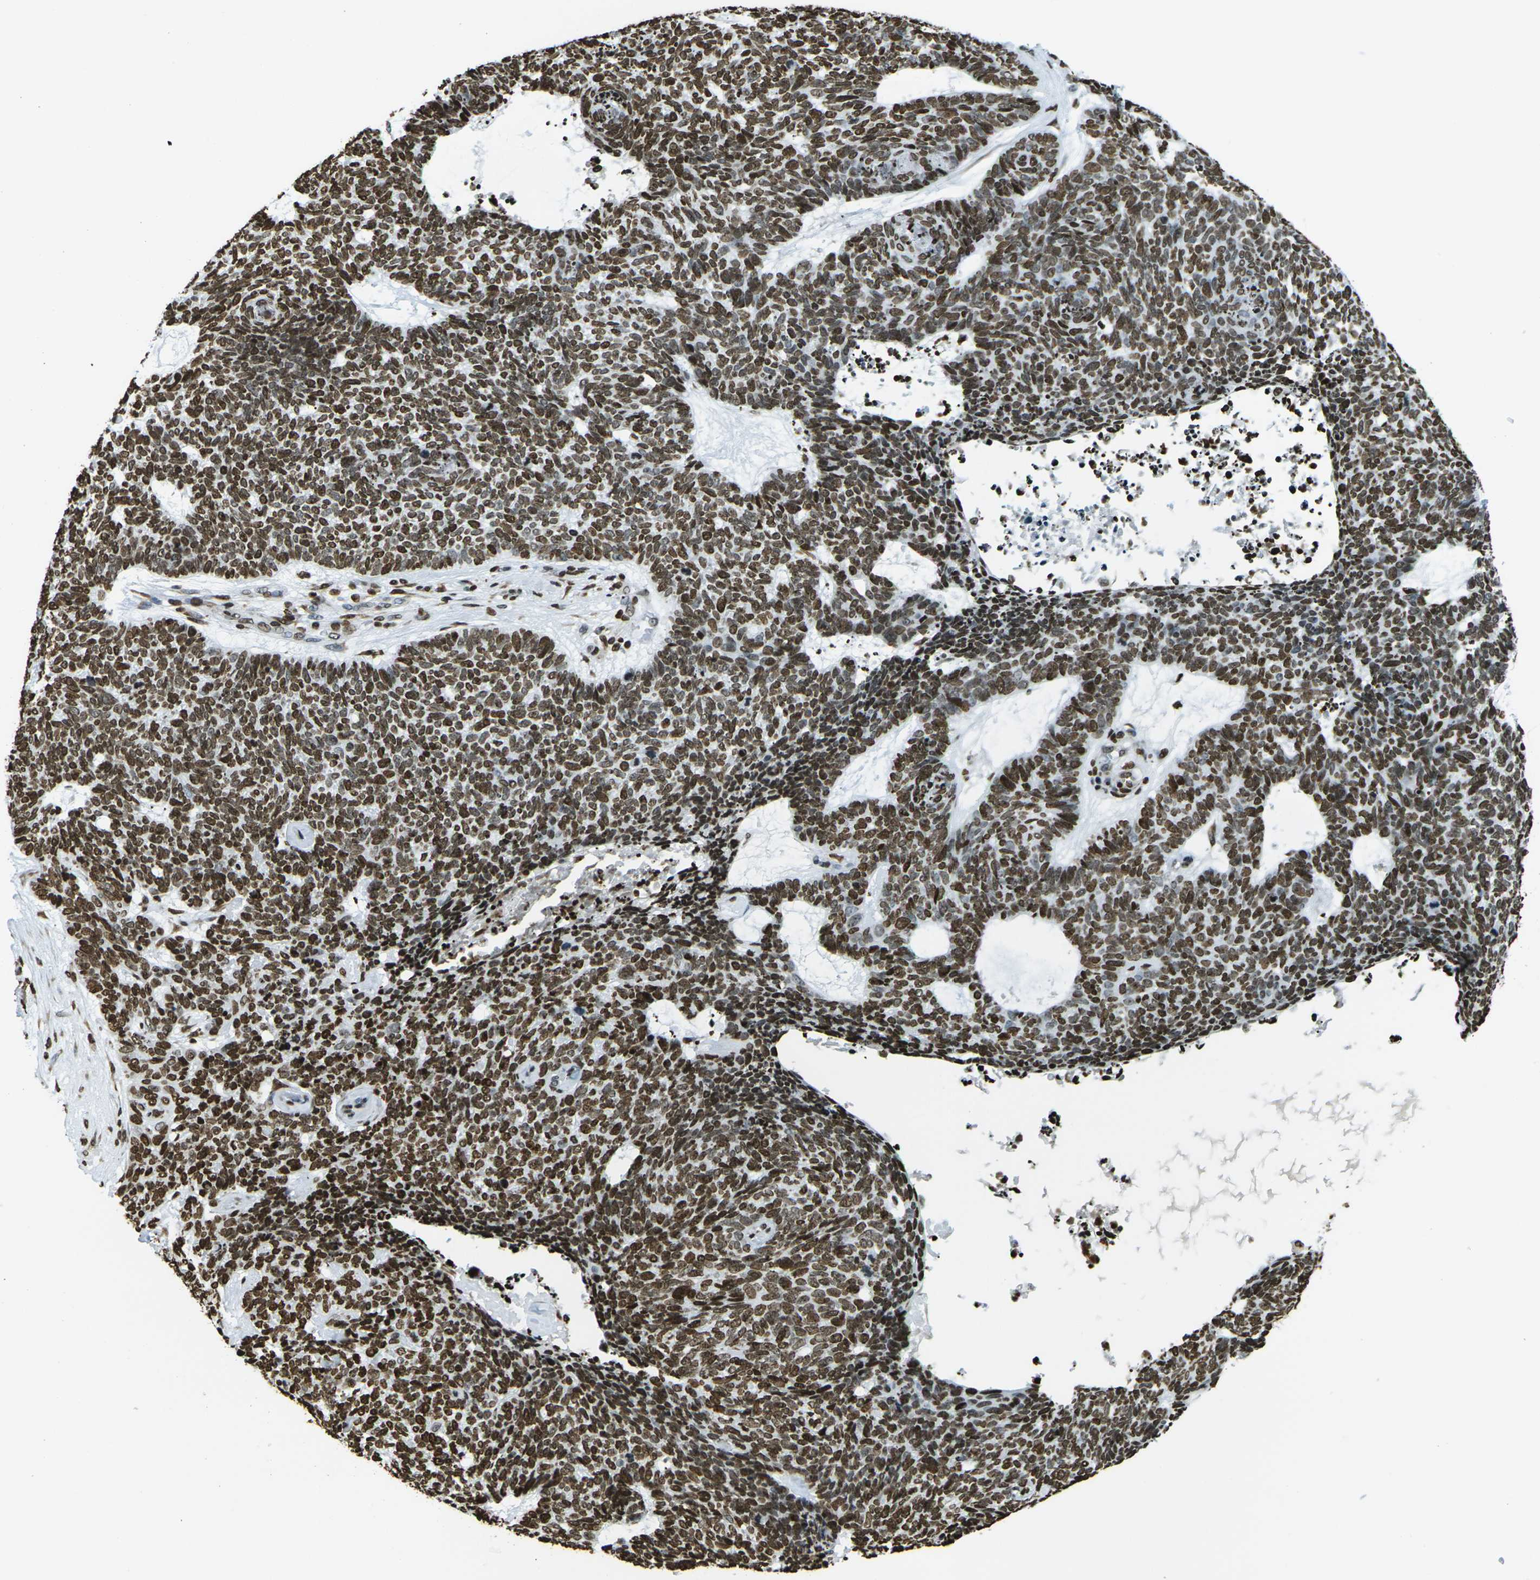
{"staining": {"intensity": "strong", "quantity": ">75%", "location": "nuclear"}, "tissue": "skin cancer", "cell_type": "Tumor cells", "image_type": "cancer", "snomed": [{"axis": "morphology", "description": "Basal cell carcinoma"}, {"axis": "topography", "description": "Skin"}], "caption": "High-magnification brightfield microscopy of skin basal cell carcinoma stained with DAB (3,3'-diaminobenzidine) (brown) and counterstained with hematoxylin (blue). tumor cells exhibit strong nuclear staining is present in about>75% of cells.", "gene": "H1-2", "patient": {"sex": "female", "age": 84}}